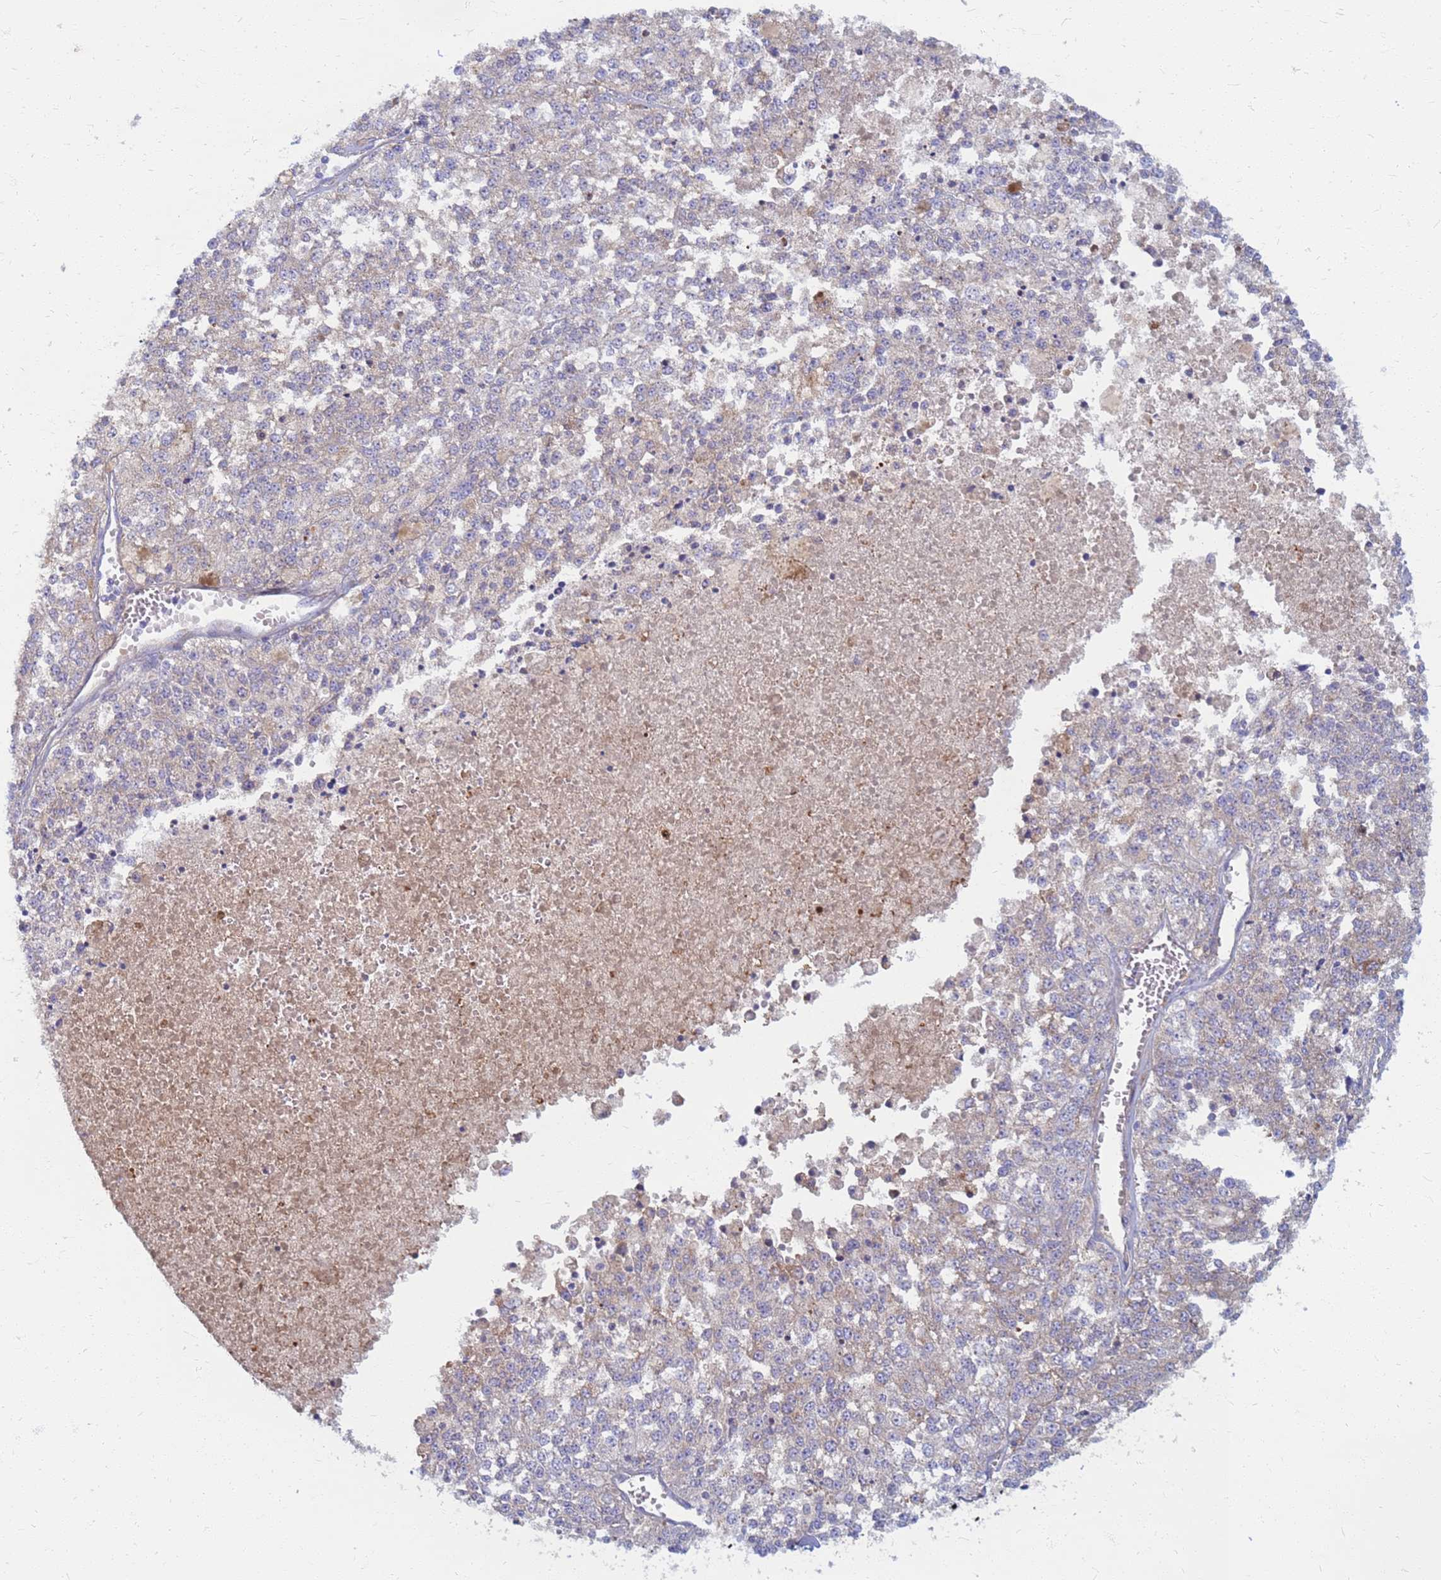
{"staining": {"intensity": "weak", "quantity": "<25%", "location": "cytoplasmic/membranous"}, "tissue": "melanoma", "cell_type": "Tumor cells", "image_type": "cancer", "snomed": [{"axis": "morphology", "description": "Malignant melanoma, NOS"}, {"axis": "topography", "description": "Skin"}], "caption": "This is an immunohistochemistry image of malignant melanoma. There is no staining in tumor cells.", "gene": "EEA1", "patient": {"sex": "female", "age": 64}}